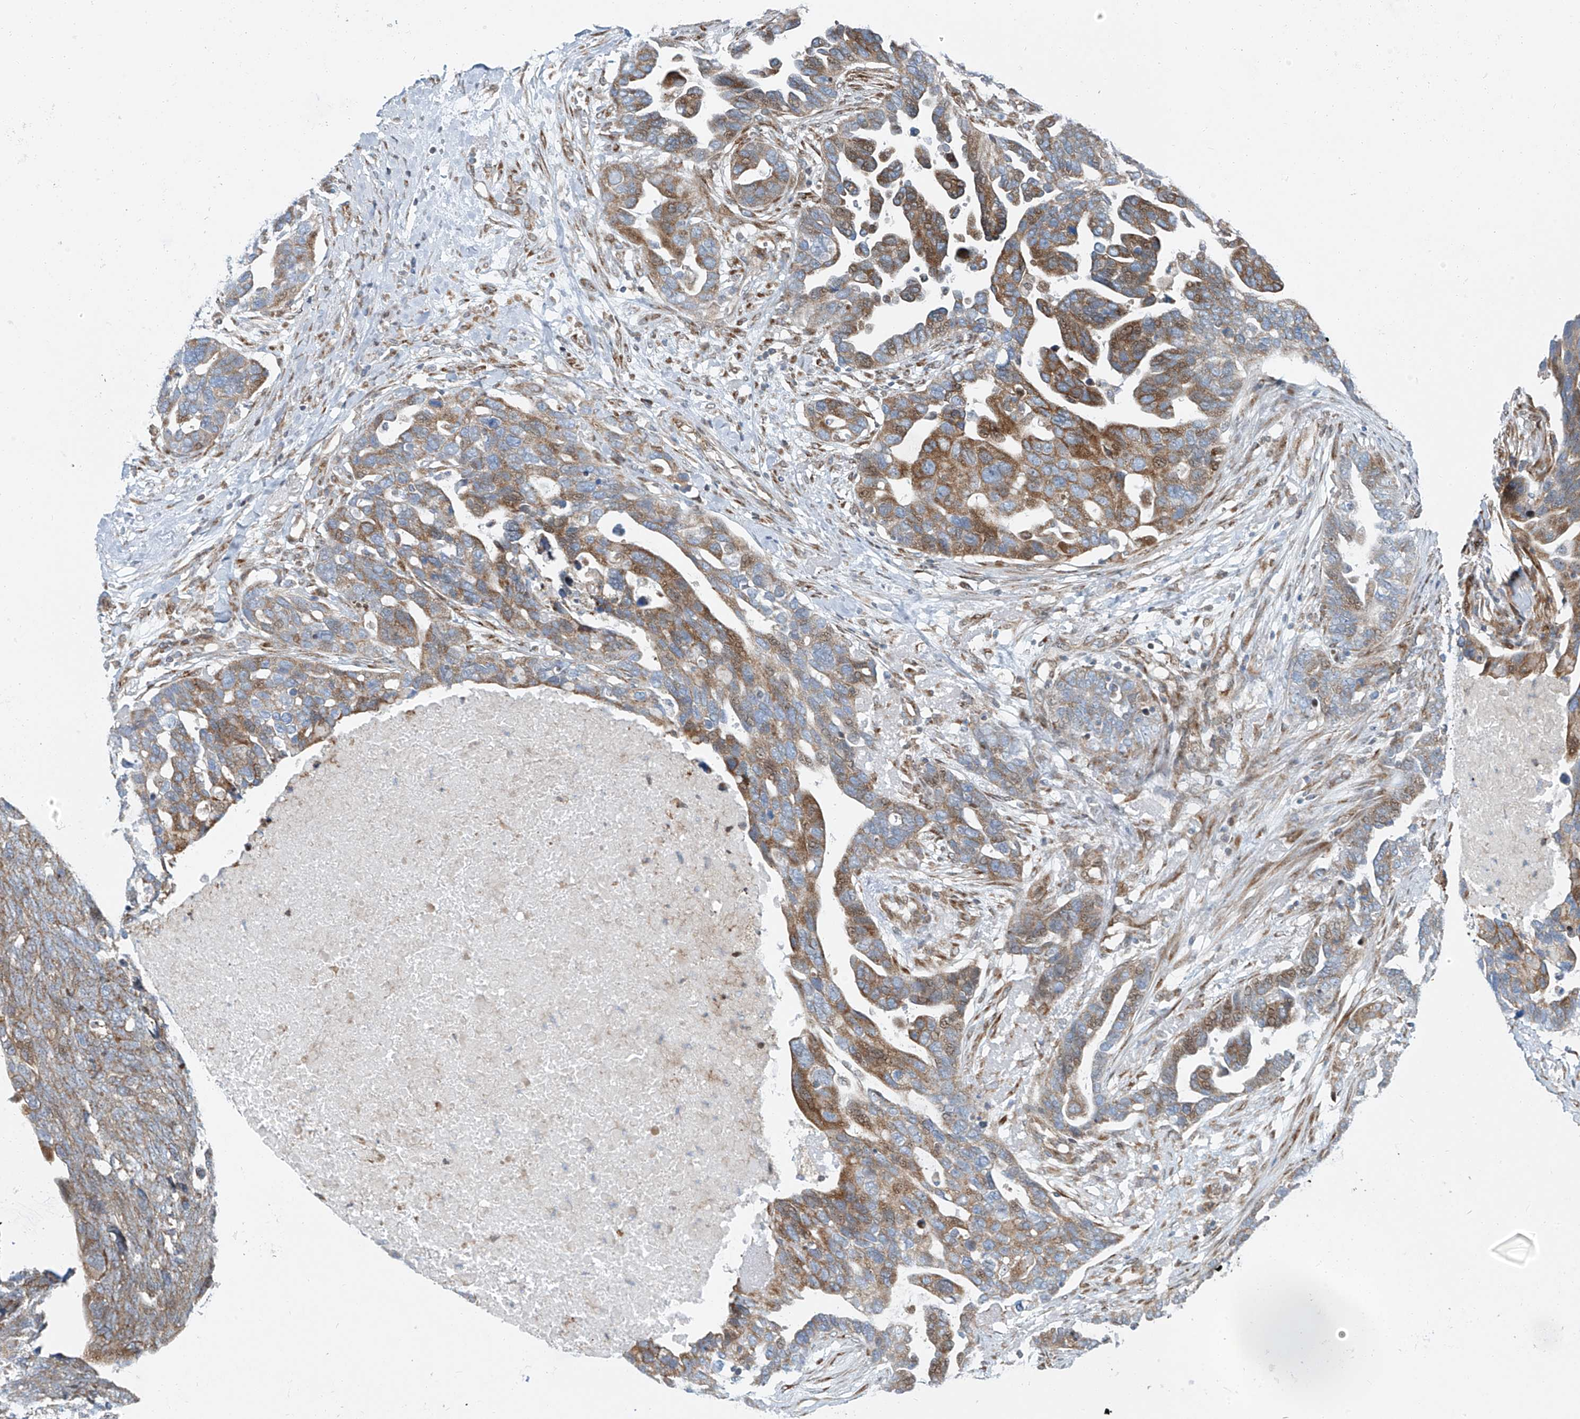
{"staining": {"intensity": "moderate", "quantity": "25%-75%", "location": "cytoplasmic/membranous,nuclear"}, "tissue": "ovarian cancer", "cell_type": "Tumor cells", "image_type": "cancer", "snomed": [{"axis": "morphology", "description": "Cystadenocarcinoma, serous, NOS"}, {"axis": "topography", "description": "Ovary"}], "caption": "Protein expression analysis of ovarian serous cystadenocarcinoma displays moderate cytoplasmic/membranous and nuclear positivity in about 25%-75% of tumor cells. (DAB = brown stain, brightfield microscopy at high magnification).", "gene": "HIC2", "patient": {"sex": "female", "age": 54}}